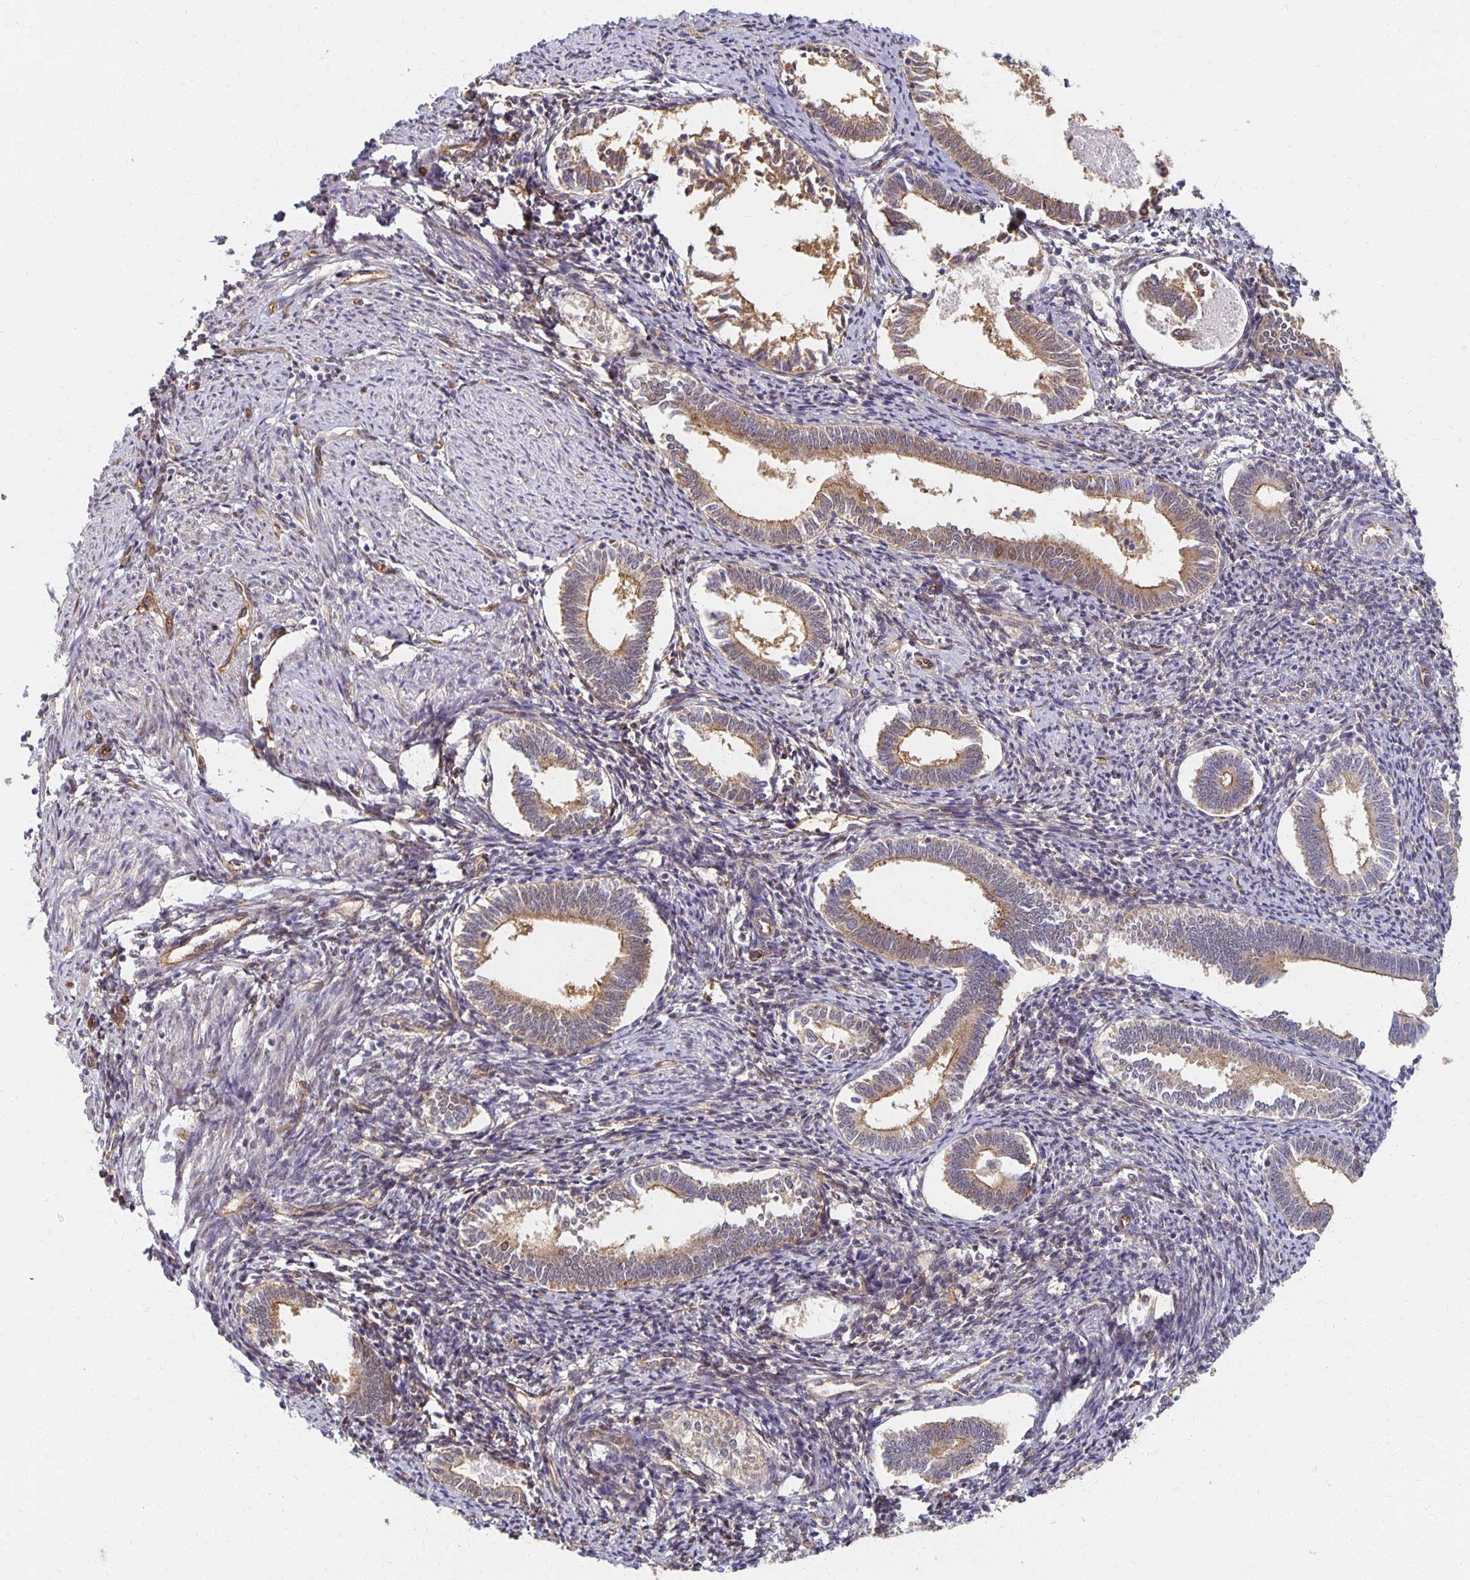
{"staining": {"intensity": "negative", "quantity": "none", "location": "none"}, "tissue": "endometrium", "cell_type": "Cells in endometrial stroma", "image_type": "normal", "snomed": [{"axis": "morphology", "description": "Normal tissue, NOS"}, {"axis": "topography", "description": "Endometrium"}], "caption": "DAB immunohistochemical staining of unremarkable human endometrium displays no significant expression in cells in endometrial stroma.", "gene": "SORL1", "patient": {"sex": "female", "age": 41}}